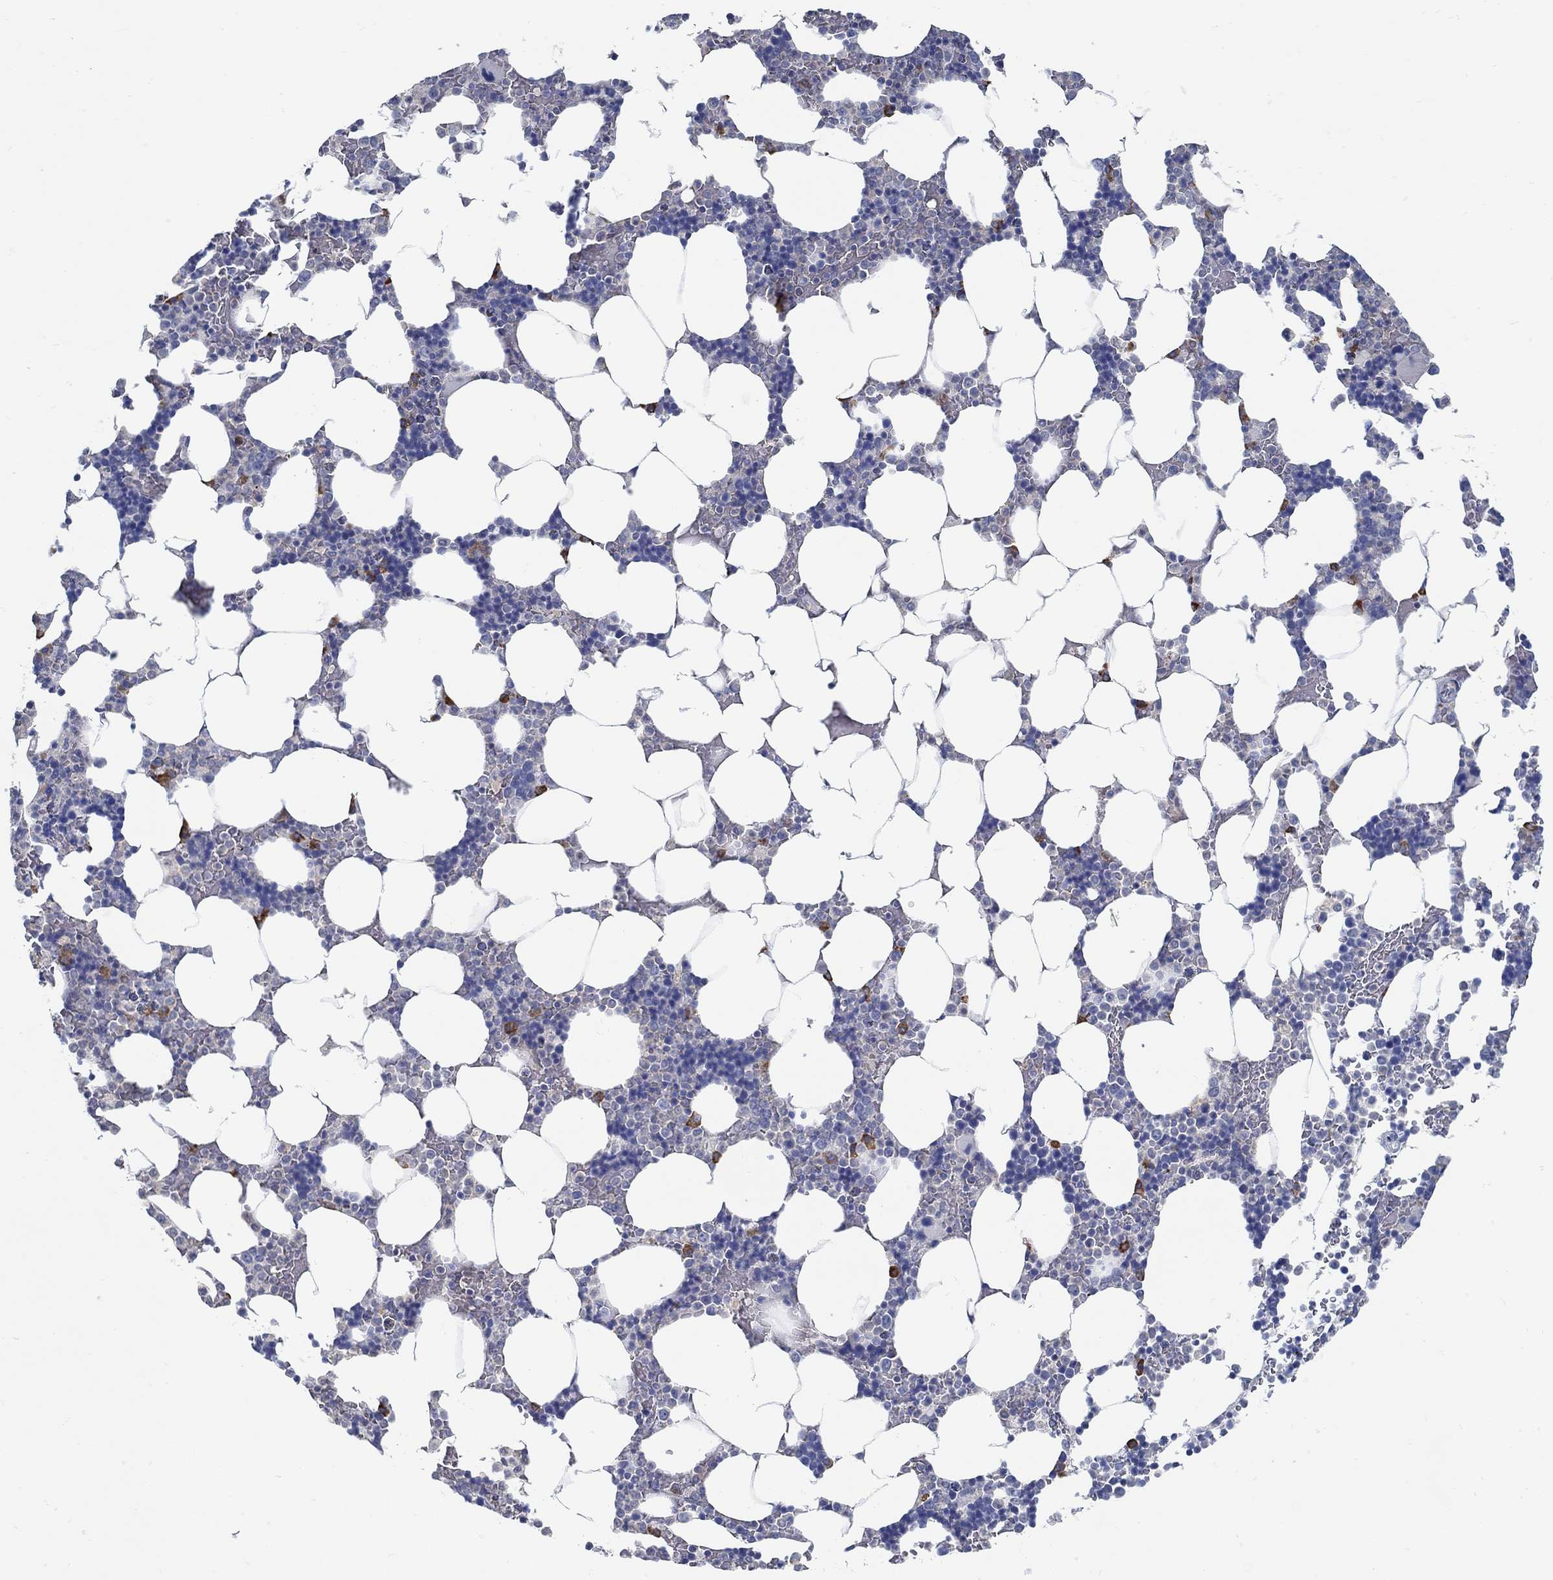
{"staining": {"intensity": "strong", "quantity": "<25%", "location": "cytoplasmic/membranous"}, "tissue": "bone marrow", "cell_type": "Hematopoietic cells", "image_type": "normal", "snomed": [{"axis": "morphology", "description": "Normal tissue, NOS"}, {"axis": "topography", "description": "Bone marrow"}], "caption": "A brown stain shows strong cytoplasmic/membranous expression of a protein in hematopoietic cells of normal human bone marrow. (brown staining indicates protein expression, while blue staining denotes nuclei).", "gene": "PCDH11X", "patient": {"sex": "male", "age": 51}}